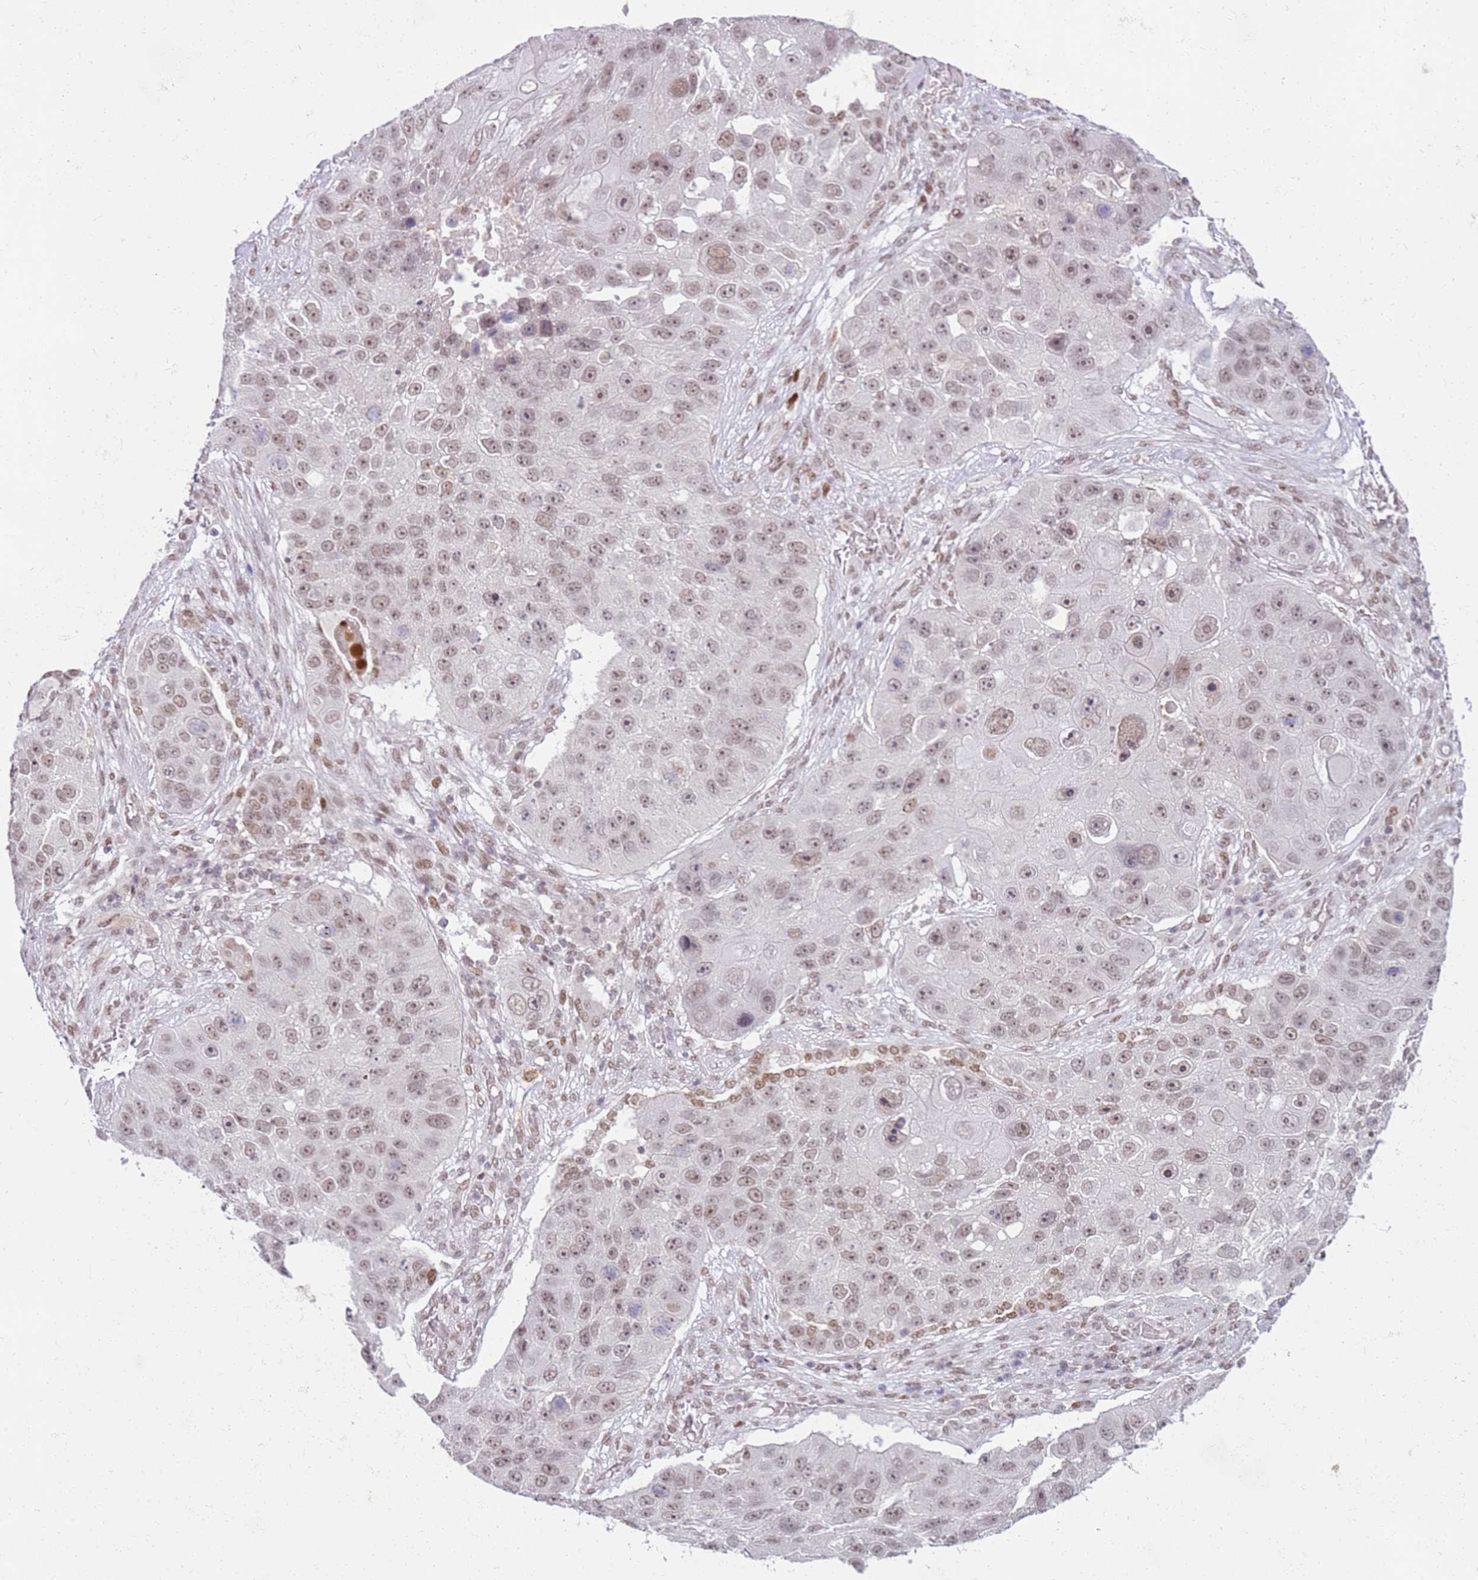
{"staining": {"intensity": "weak", "quantity": ">75%", "location": "nuclear"}, "tissue": "lung cancer", "cell_type": "Tumor cells", "image_type": "cancer", "snomed": [{"axis": "morphology", "description": "Squamous cell carcinoma, NOS"}, {"axis": "topography", "description": "Lung"}], "caption": "A low amount of weak nuclear positivity is appreciated in approximately >75% of tumor cells in lung cancer tissue. (Stains: DAB in brown, nuclei in blue, Microscopy: brightfield microscopy at high magnification).", "gene": "PHC2", "patient": {"sex": "male", "age": 61}}